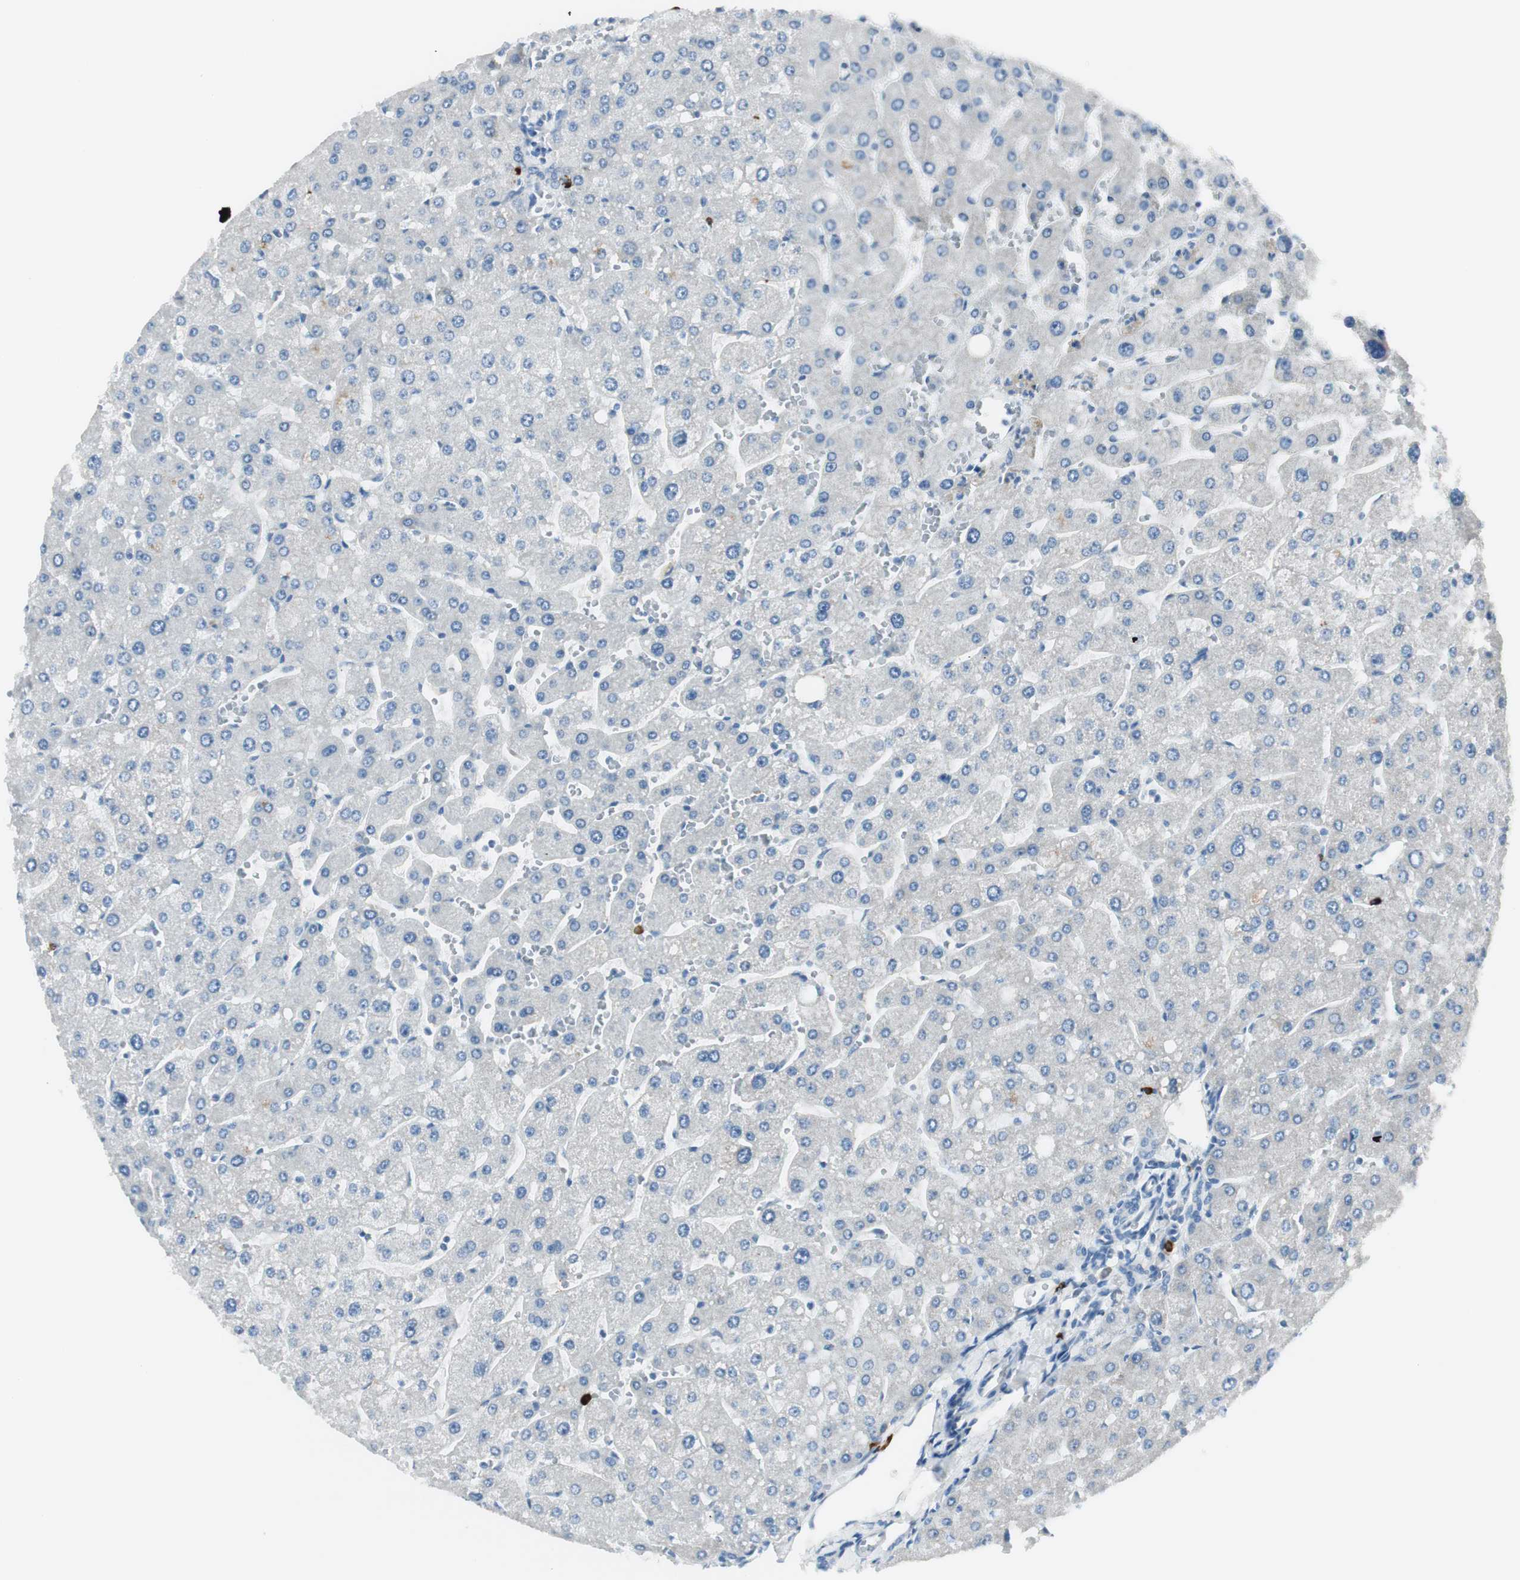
{"staining": {"intensity": "negative", "quantity": "none", "location": "none"}, "tissue": "liver", "cell_type": "Cholangiocytes", "image_type": "normal", "snomed": [{"axis": "morphology", "description": "Normal tissue, NOS"}, {"axis": "topography", "description": "Liver"}], "caption": "IHC of unremarkable human liver demonstrates no staining in cholangiocytes. The staining is performed using DAB (3,3'-diaminobenzidine) brown chromogen with nuclei counter-stained in using hematoxylin.", "gene": "DLG4", "patient": {"sex": "male", "age": 55}}